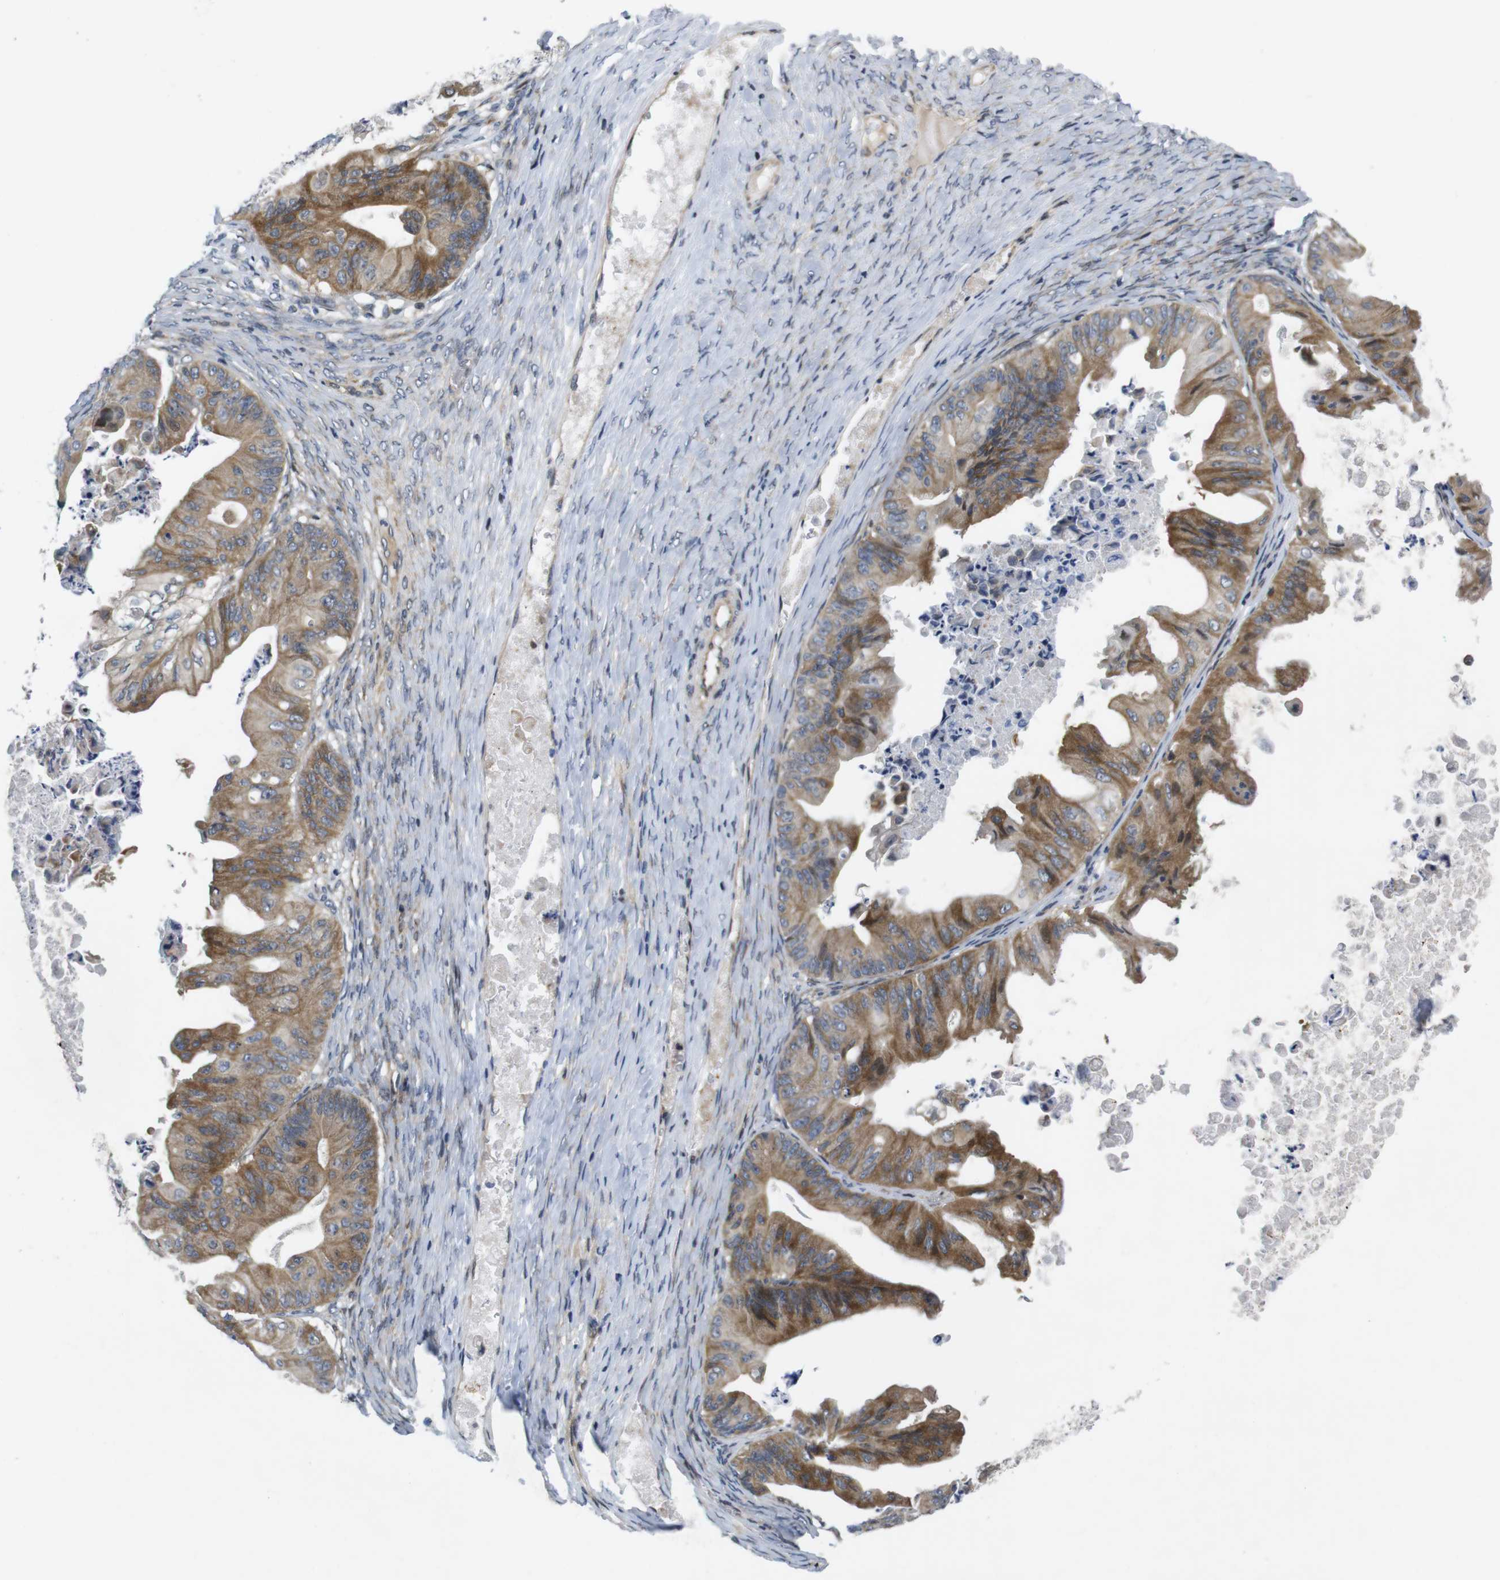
{"staining": {"intensity": "moderate", "quantity": ">75%", "location": "cytoplasmic/membranous"}, "tissue": "ovarian cancer", "cell_type": "Tumor cells", "image_type": "cancer", "snomed": [{"axis": "morphology", "description": "Cystadenocarcinoma, mucinous, NOS"}, {"axis": "topography", "description": "Ovary"}], "caption": "IHC (DAB (3,3'-diaminobenzidine)) staining of human mucinous cystadenocarcinoma (ovarian) reveals moderate cytoplasmic/membranous protein positivity in about >75% of tumor cells.", "gene": "ROBO2", "patient": {"sex": "female", "age": 37}}